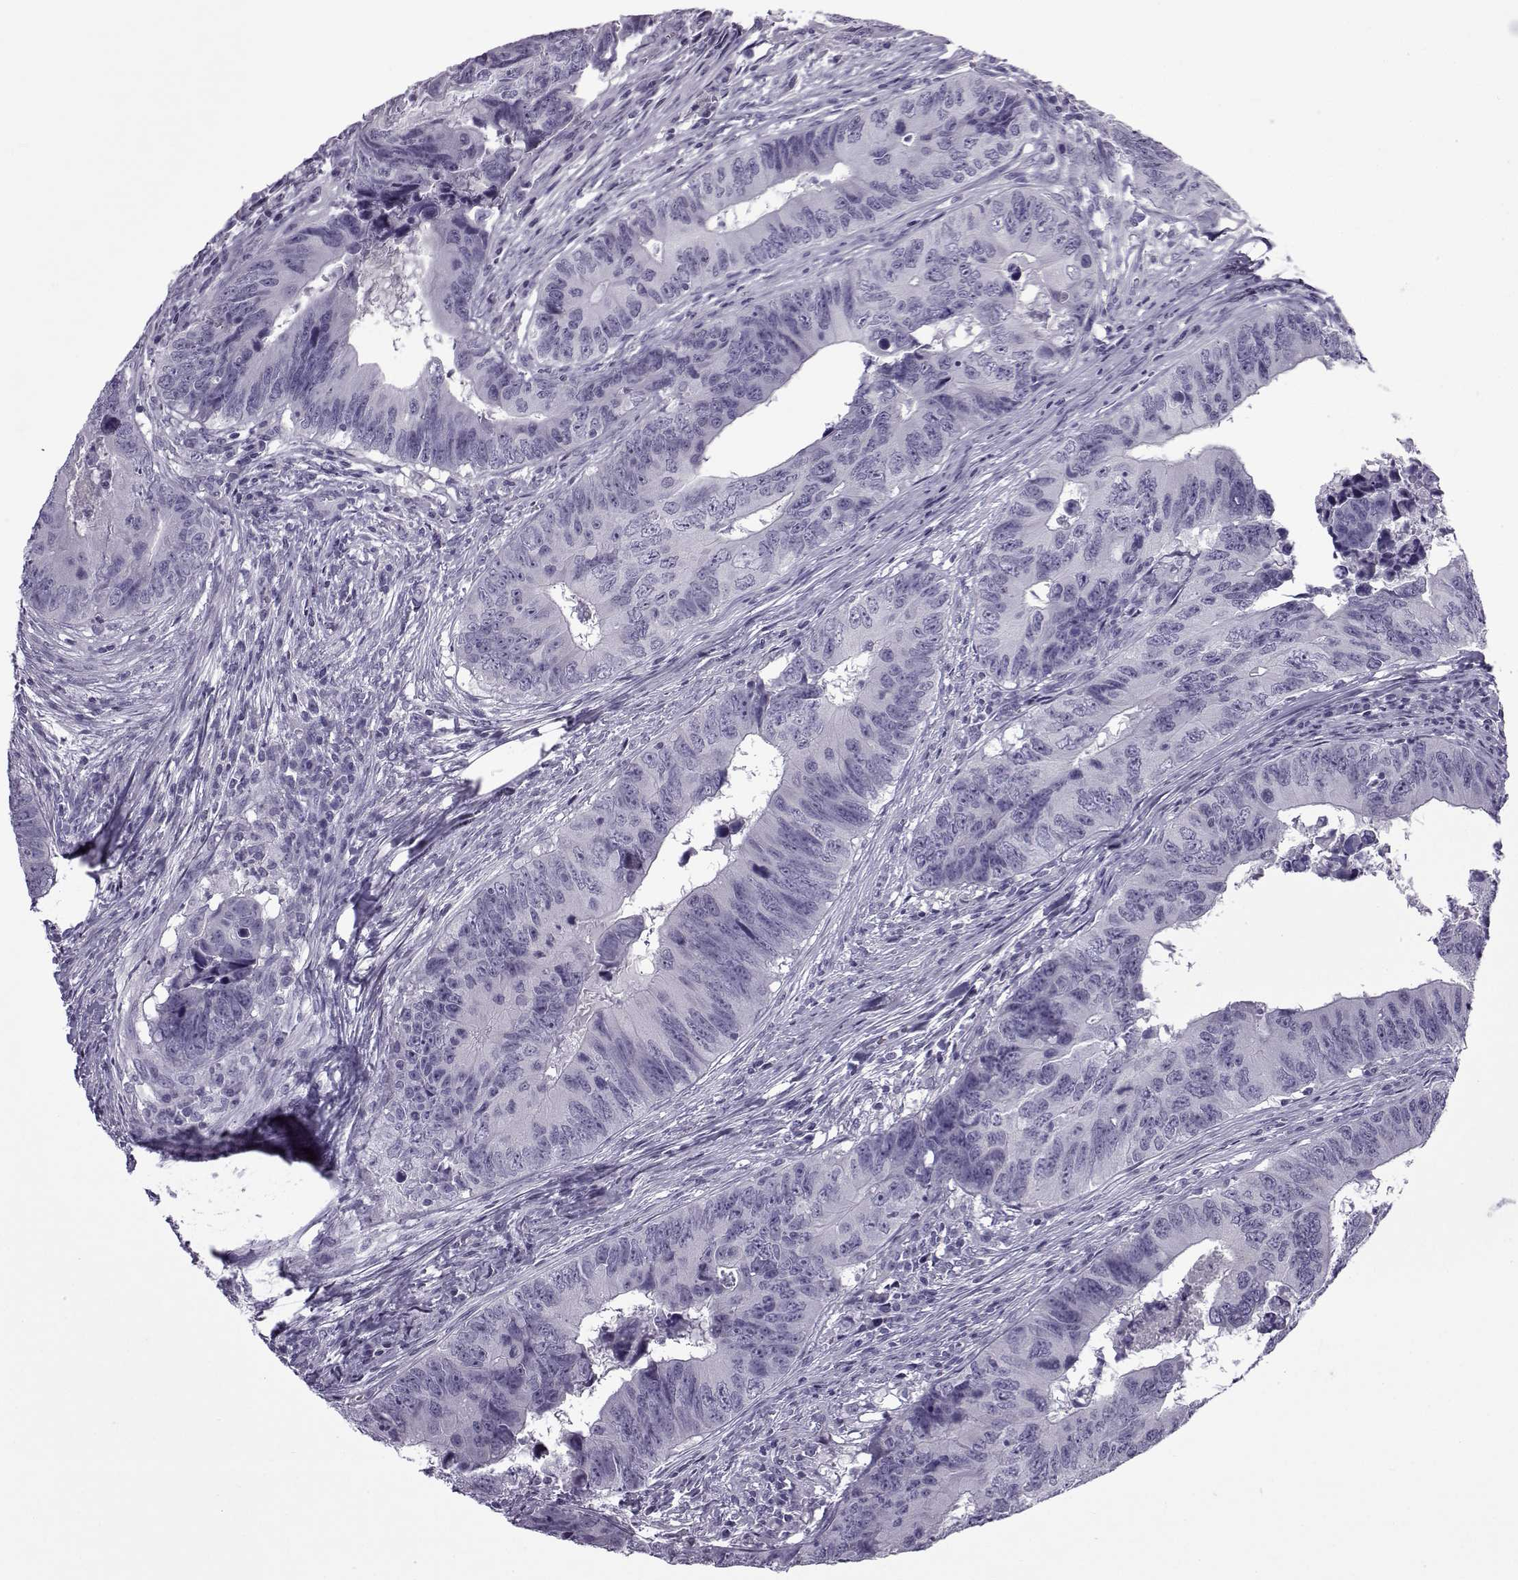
{"staining": {"intensity": "negative", "quantity": "none", "location": "none"}, "tissue": "colorectal cancer", "cell_type": "Tumor cells", "image_type": "cancer", "snomed": [{"axis": "morphology", "description": "Adenocarcinoma, NOS"}, {"axis": "topography", "description": "Colon"}], "caption": "Immunohistochemical staining of colorectal cancer demonstrates no significant staining in tumor cells.", "gene": "OIP5", "patient": {"sex": "female", "age": 82}}